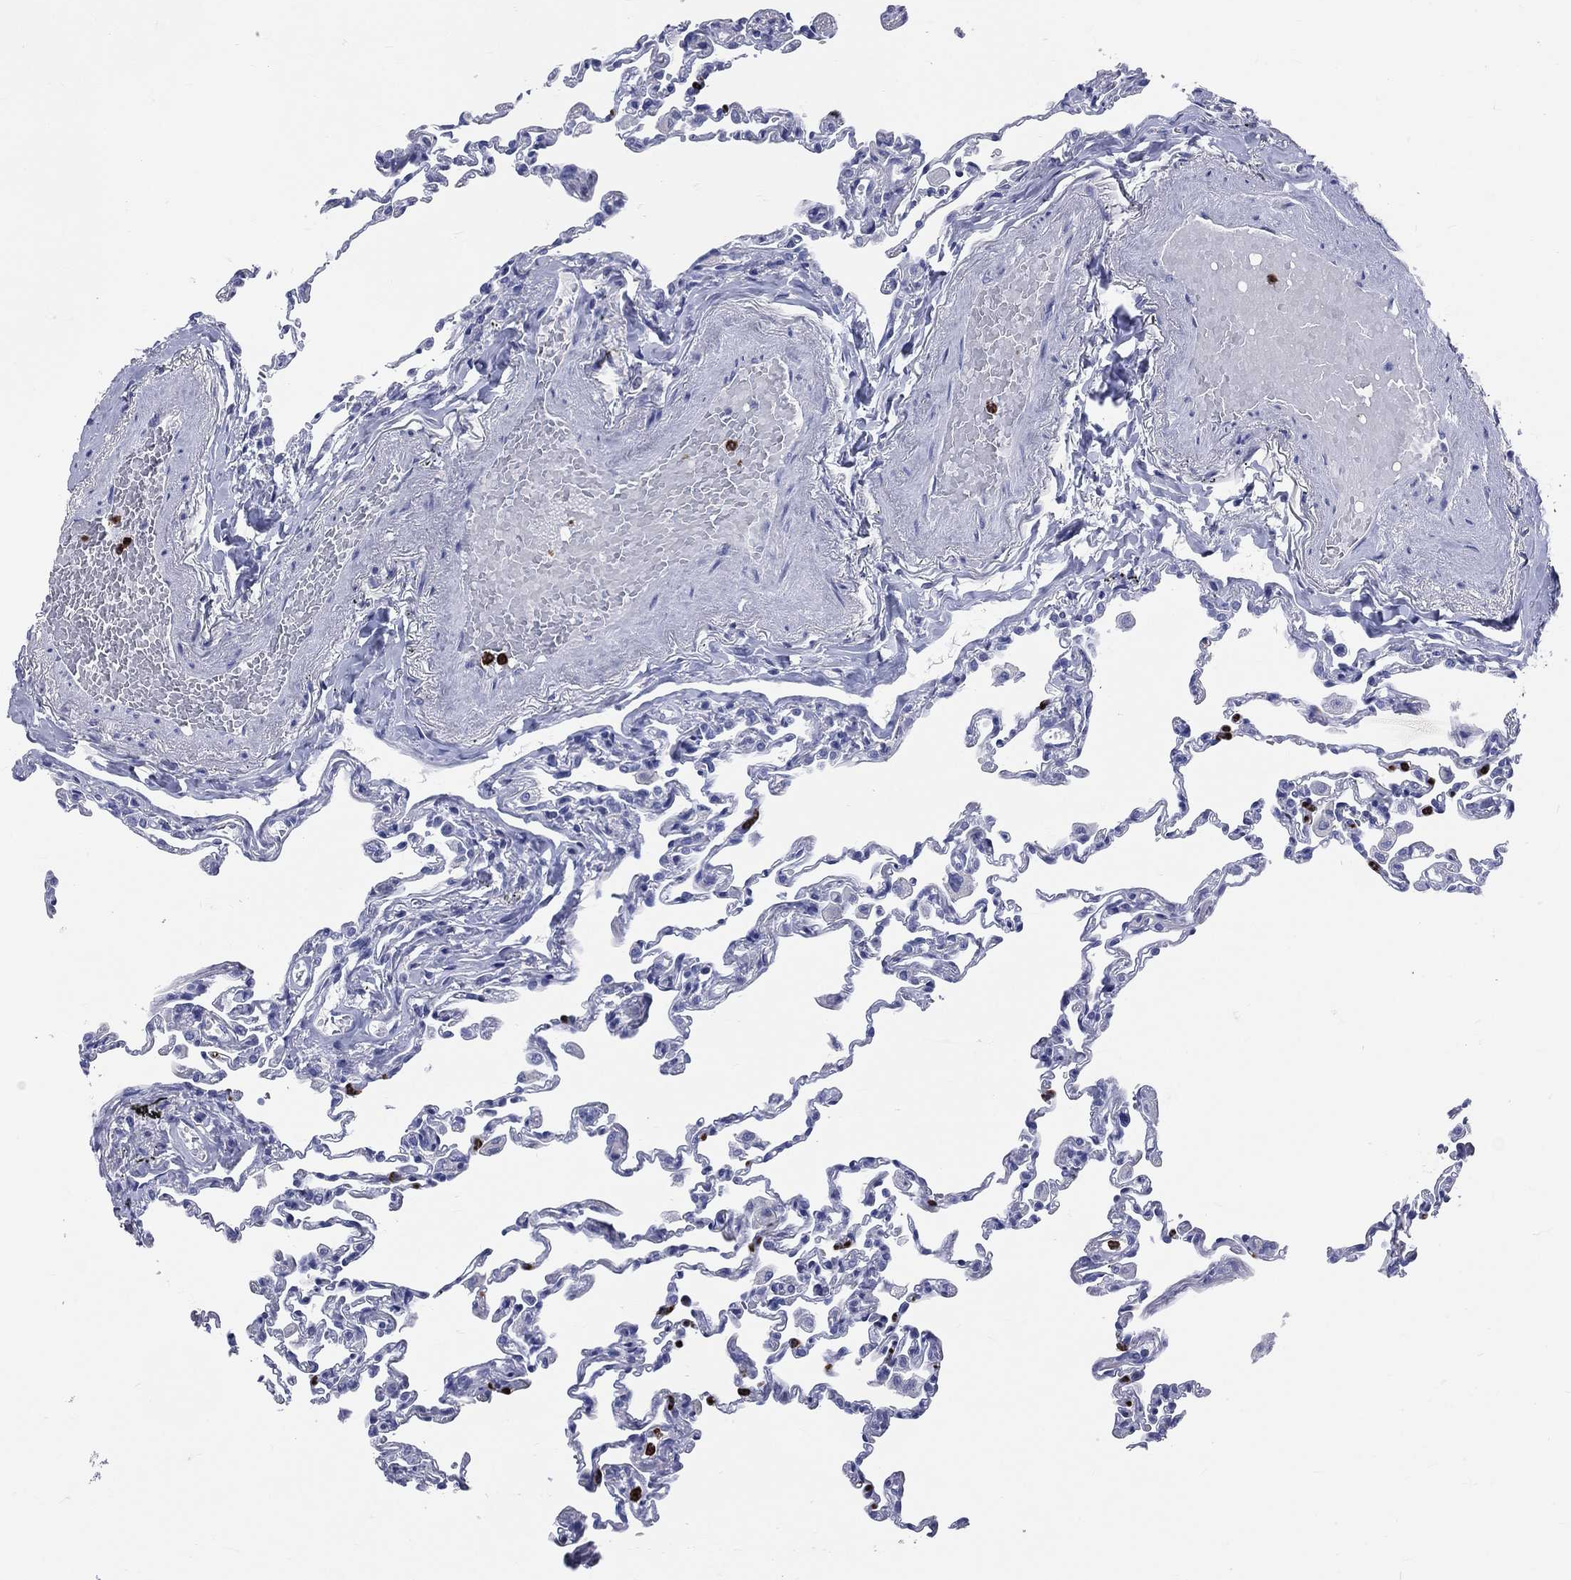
{"staining": {"intensity": "negative", "quantity": "none", "location": "none"}, "tissue": "lung", "cell_type": "Alveolar cells", "image_type": "normal", "snomed": [{"axis": "morphology", "description": "Normal tissue, NOS"}, {"axis": "topography", "description": "Lung"}], "caption": "A micrograph of lung stained for a protein reveals no brown staining in alveolar cells. (Stains: DAB (3,3'-diaminobenzidine) IHC with hematoxylin counter stain, Microscopy: brightfield microscopy at high magnification).", "gene": "PGLYRP1", "patient": {"sex": "female", "age": 57}}